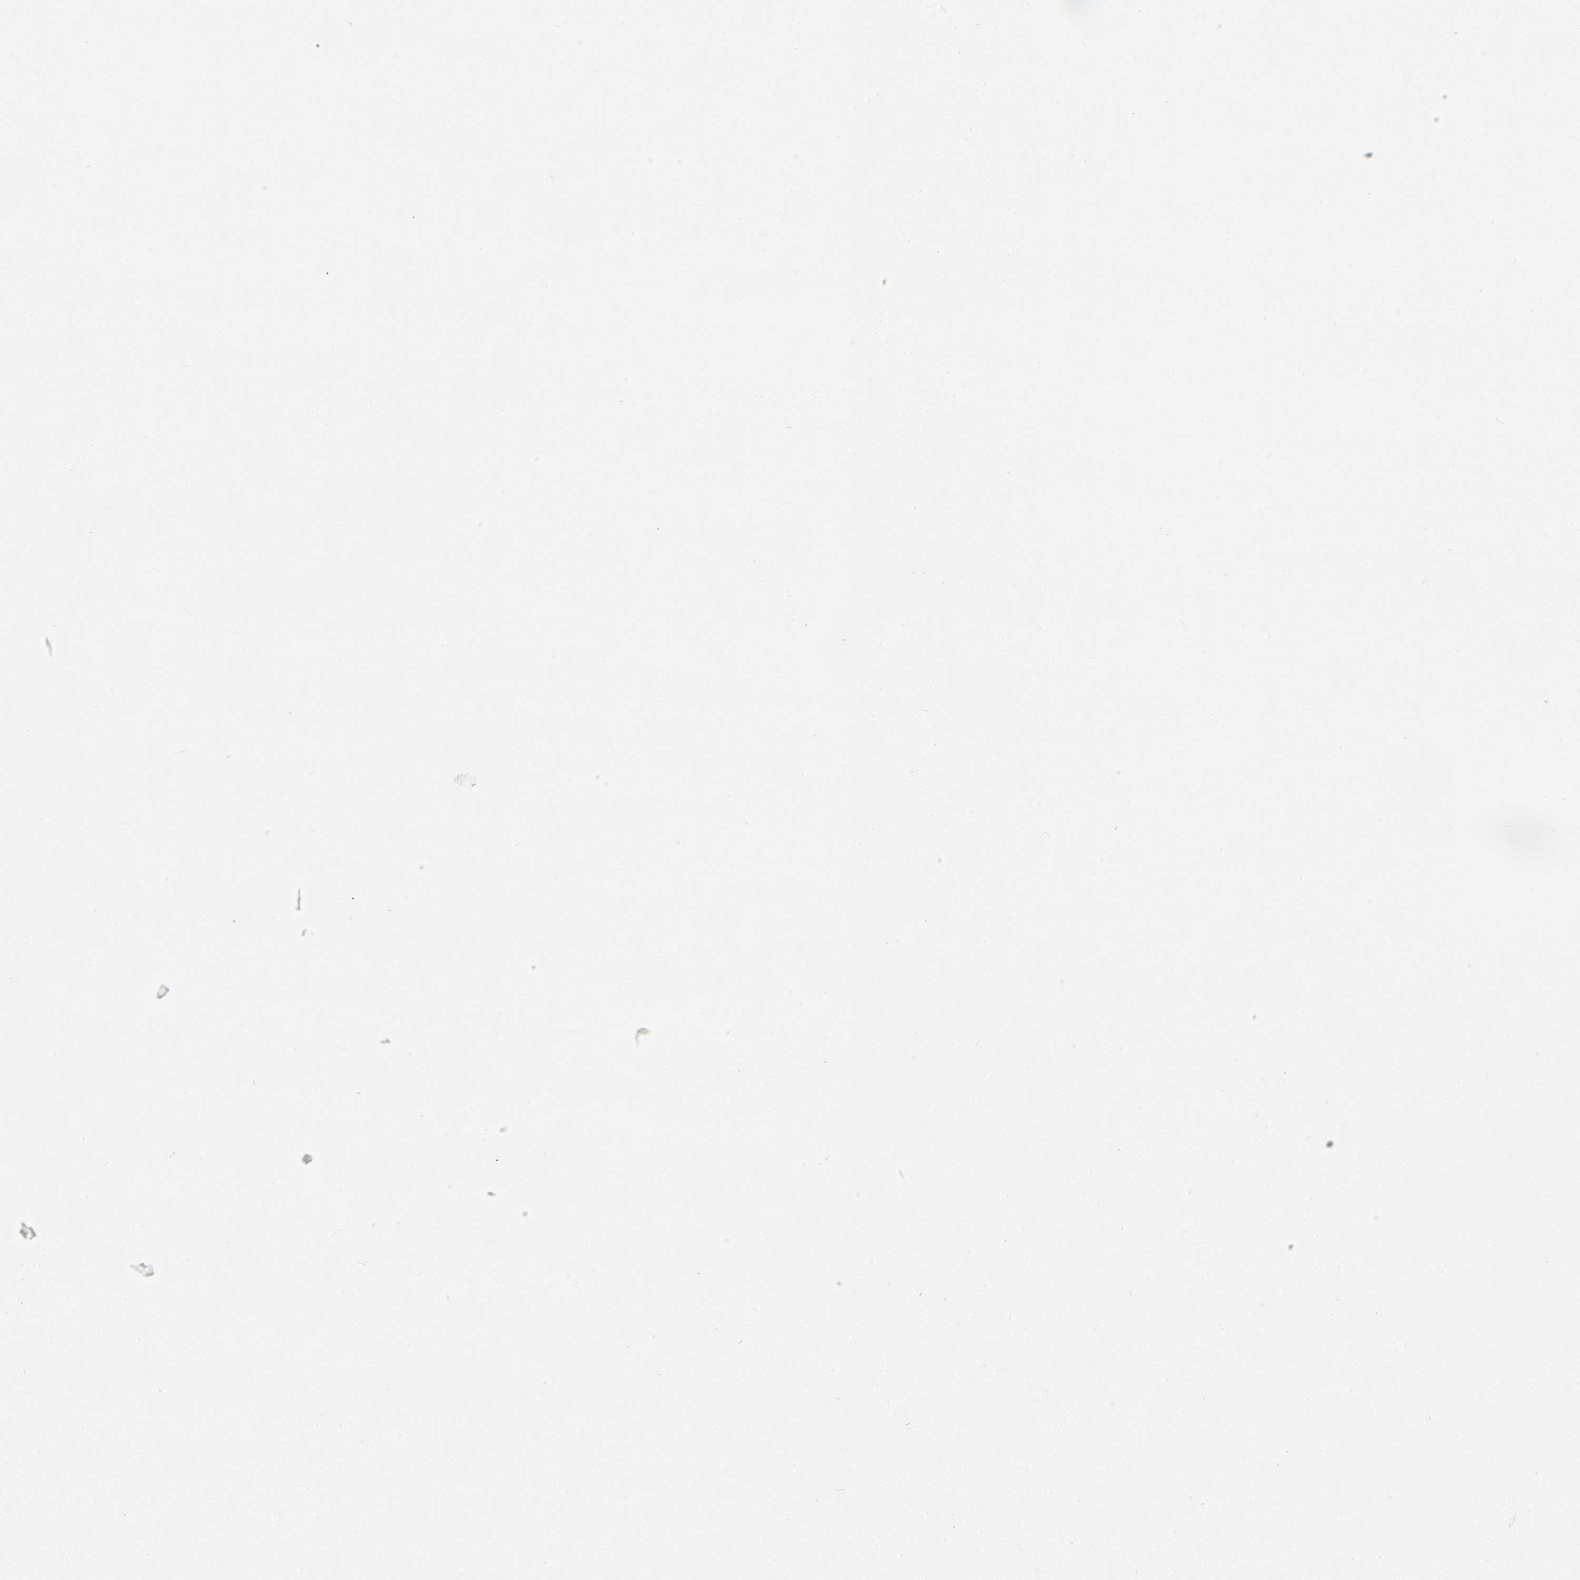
{"staining": {"intensity": "moderate", "quantity": ">75%", "location": "cytoplasmic/membranous"}, "tissue": "parathyroid gland", "cell_type": "Glandular cells", "image_type": "normal", "snomed": [{"axis": "morphology", "description": "Normal tissue, NOS"}, {"axis": "topography", "description": "Parathyroid gland"}], "caption": "Moderate cytoplasmic/membranous protein positivity is appreciated in about >75% of glandular cells in parathyroid gland.", "gene": "FAM153A", "patient": {"sex": "female", "age": 56}}